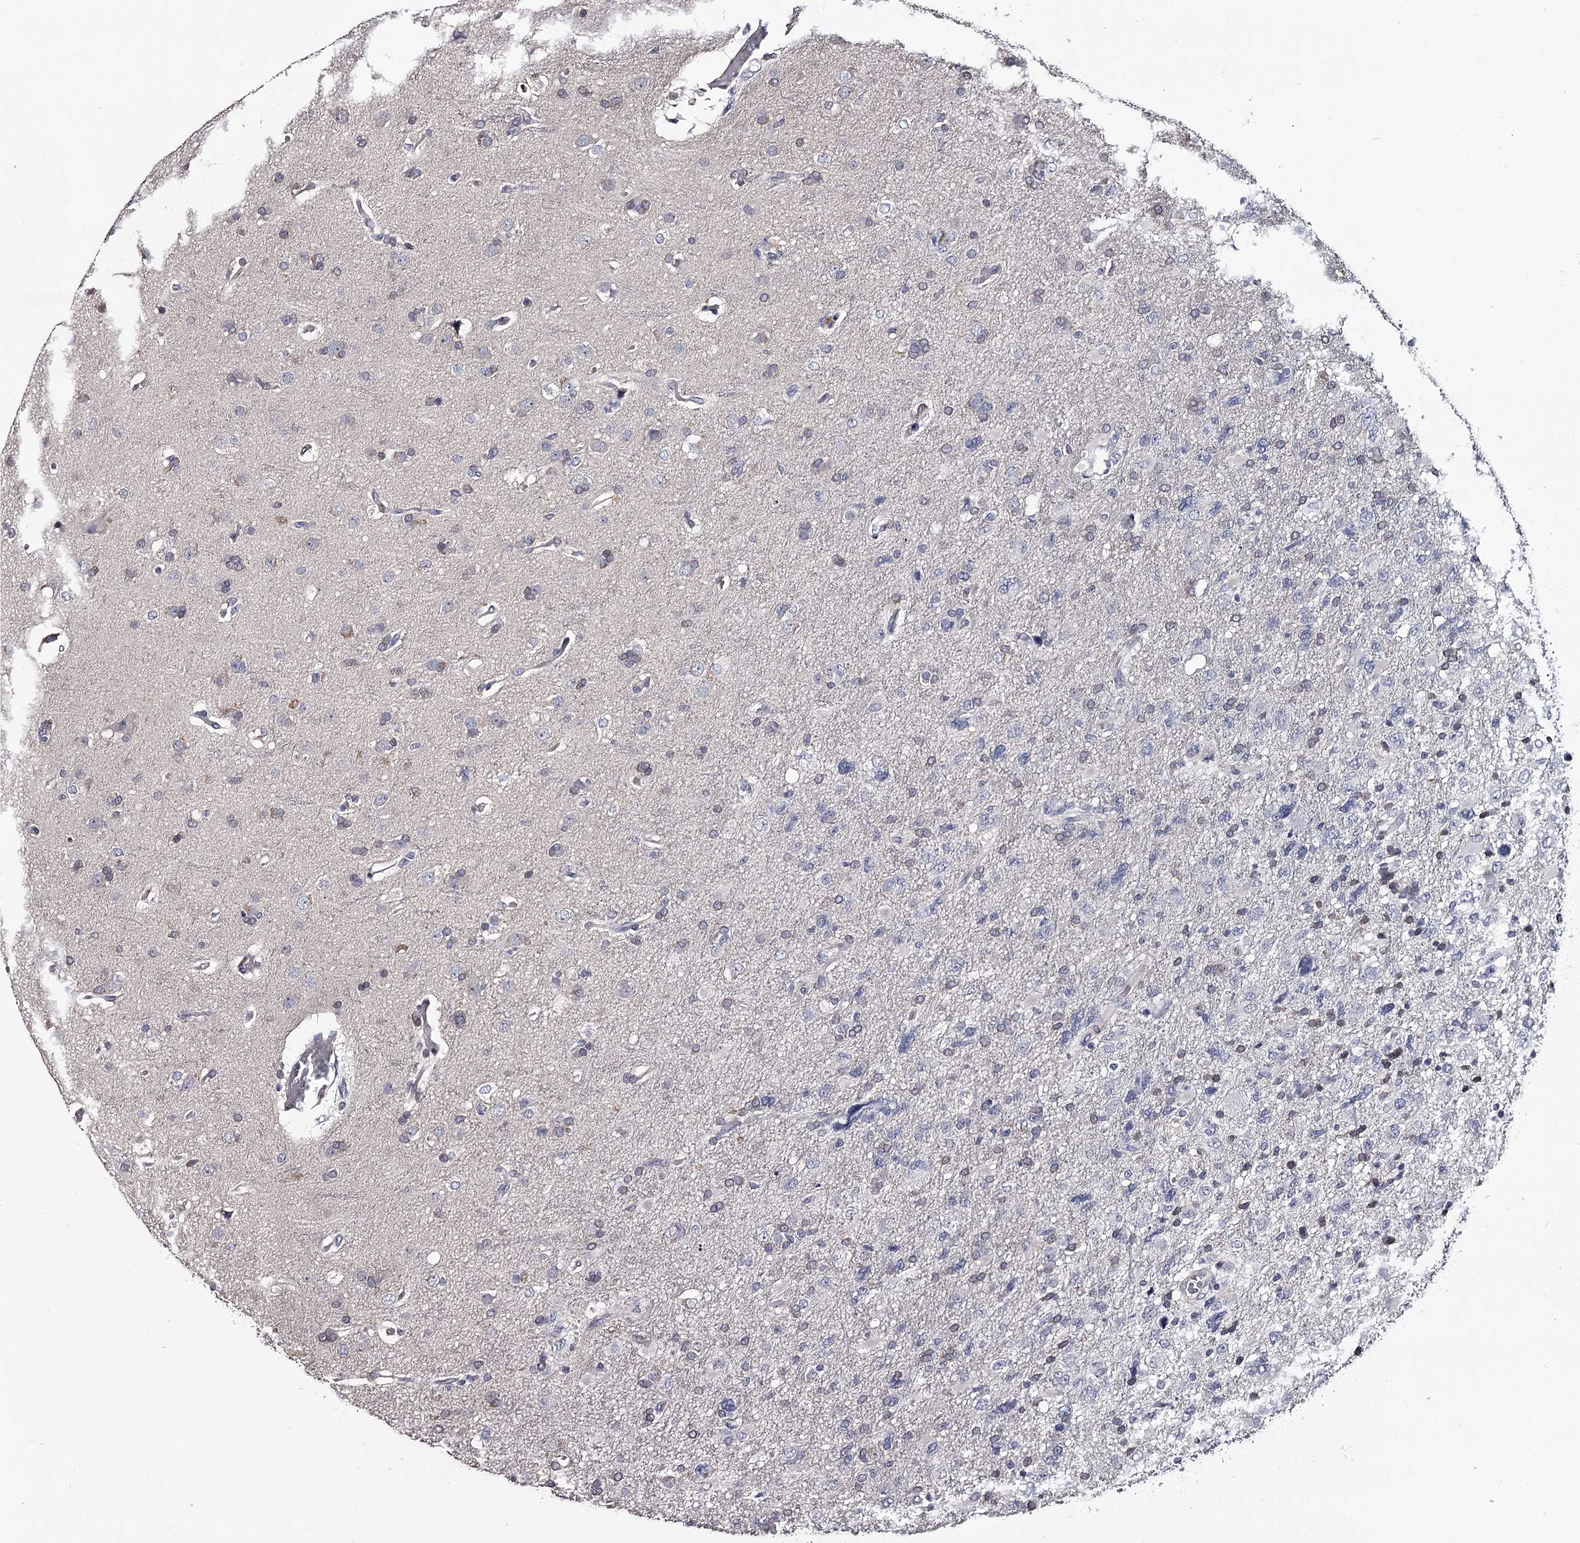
{"staining": {"intensity": "negative", "quantity": "none", "location": "none"}, "tissue": "glioma", "cell_type": "Tumor cells", "image_type": "cancer", "snomed": [{"axis": "morphology", "description": "Glioma, malignant, High grade"}, {"axis": "topography", "description": "Brain"}], "caption": "A micrograph of human malignant glioma (high-grade) is negative for staining in tumor cells.", "gene": "GSTO1", "patient": {"sex": "male", "age": 61}}